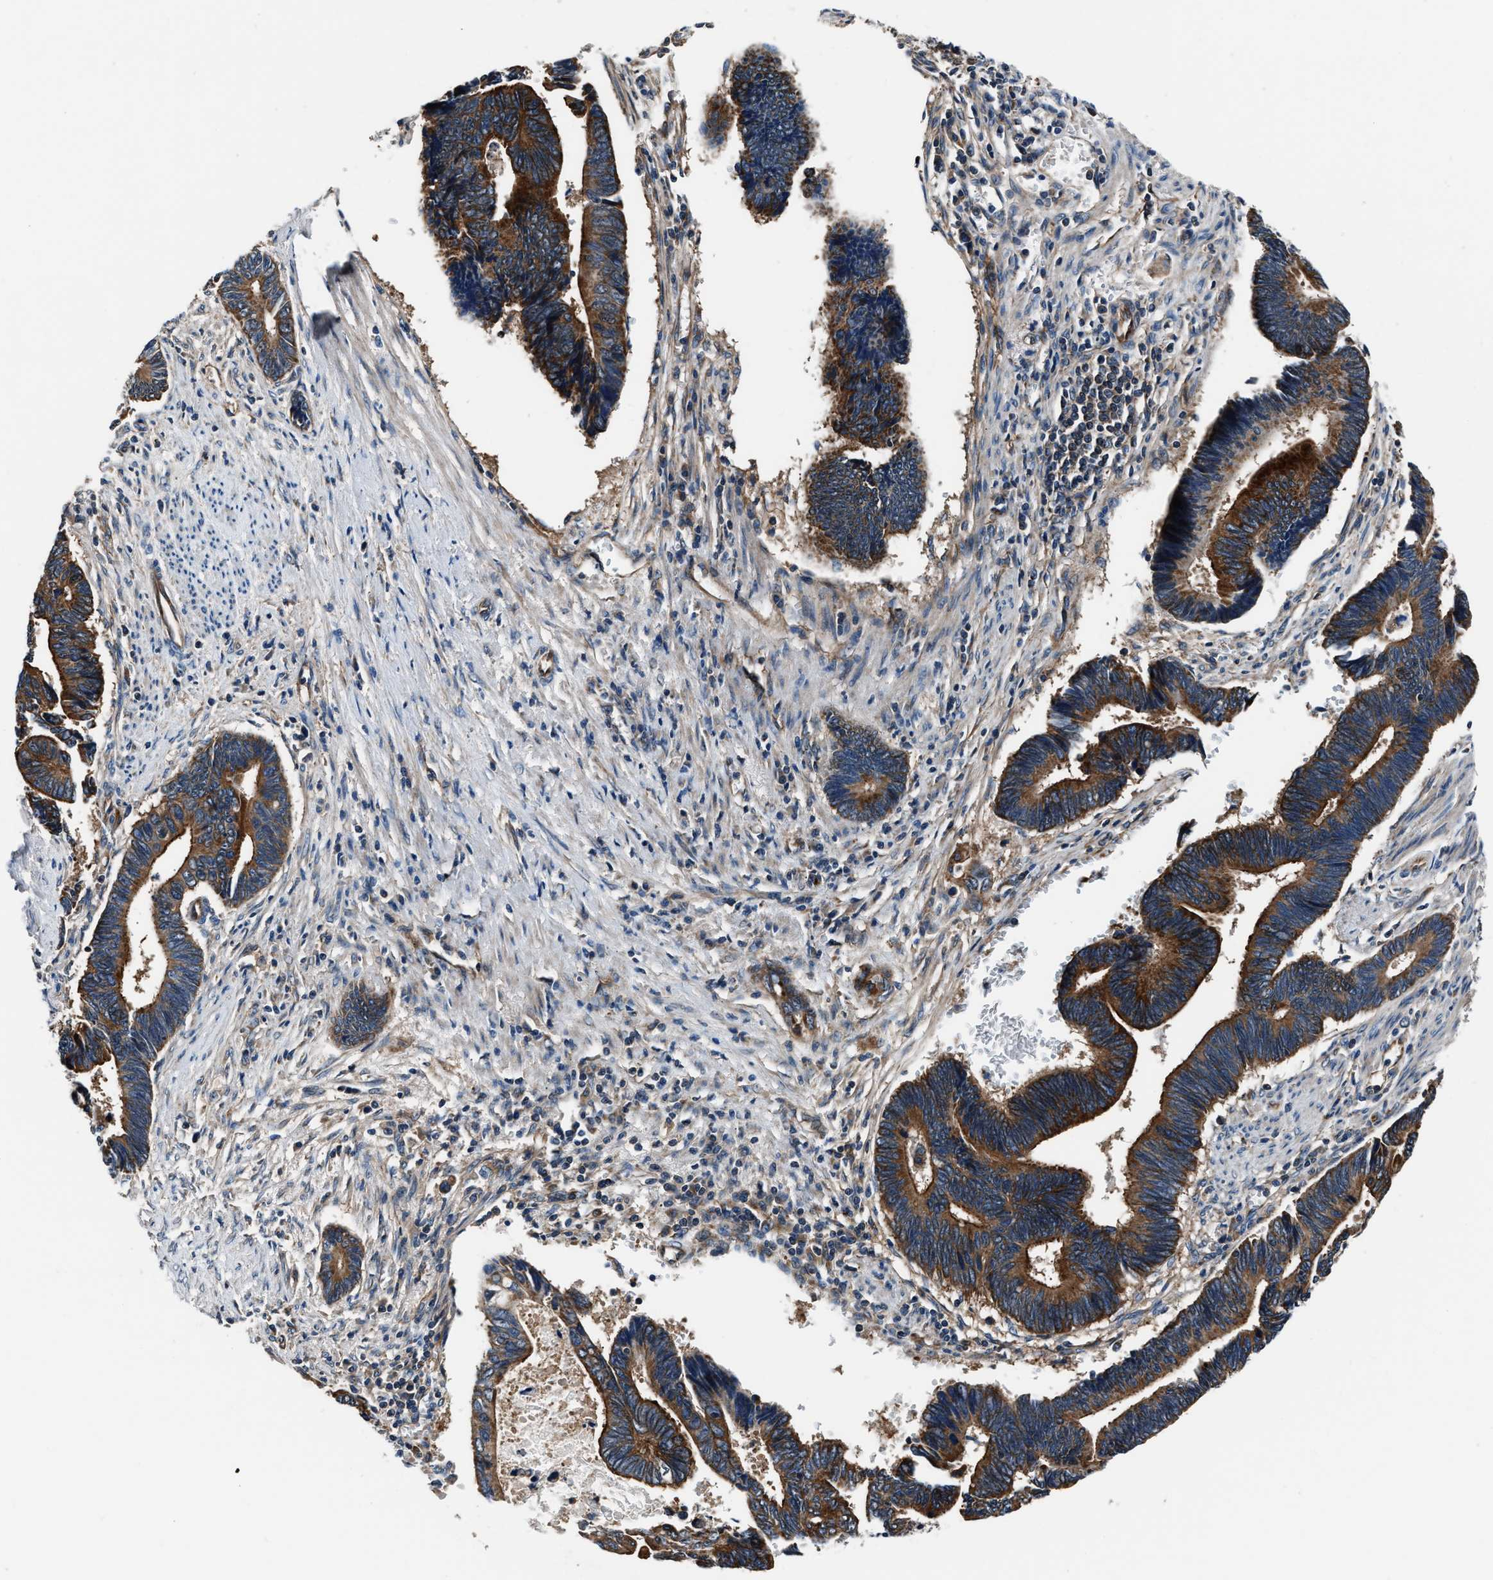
{"staining": {"intensity": "strong", "quantity": ">75%", "location": "cytoplasmic/membranous"}, "tissue": "pancreatic cancer", "cell_type": "Tumor cells", "image_type": "cancer", "snomed": [{"axis": "morphology", "description": "Adenocarcinoma, NOS"}, {"axis": "topography", "description": "Pancreas"}], "caption": "A high-resolution photomicrograph shows immunohistochemistry (IHC) staining of pancreatic cancer (adenocarcinoma), which shows strong cytoplasmic/membranous staining in about >75% of tumor cells.", "gene": "GGCT", "patient": {"sex": "female", "age": 70}}